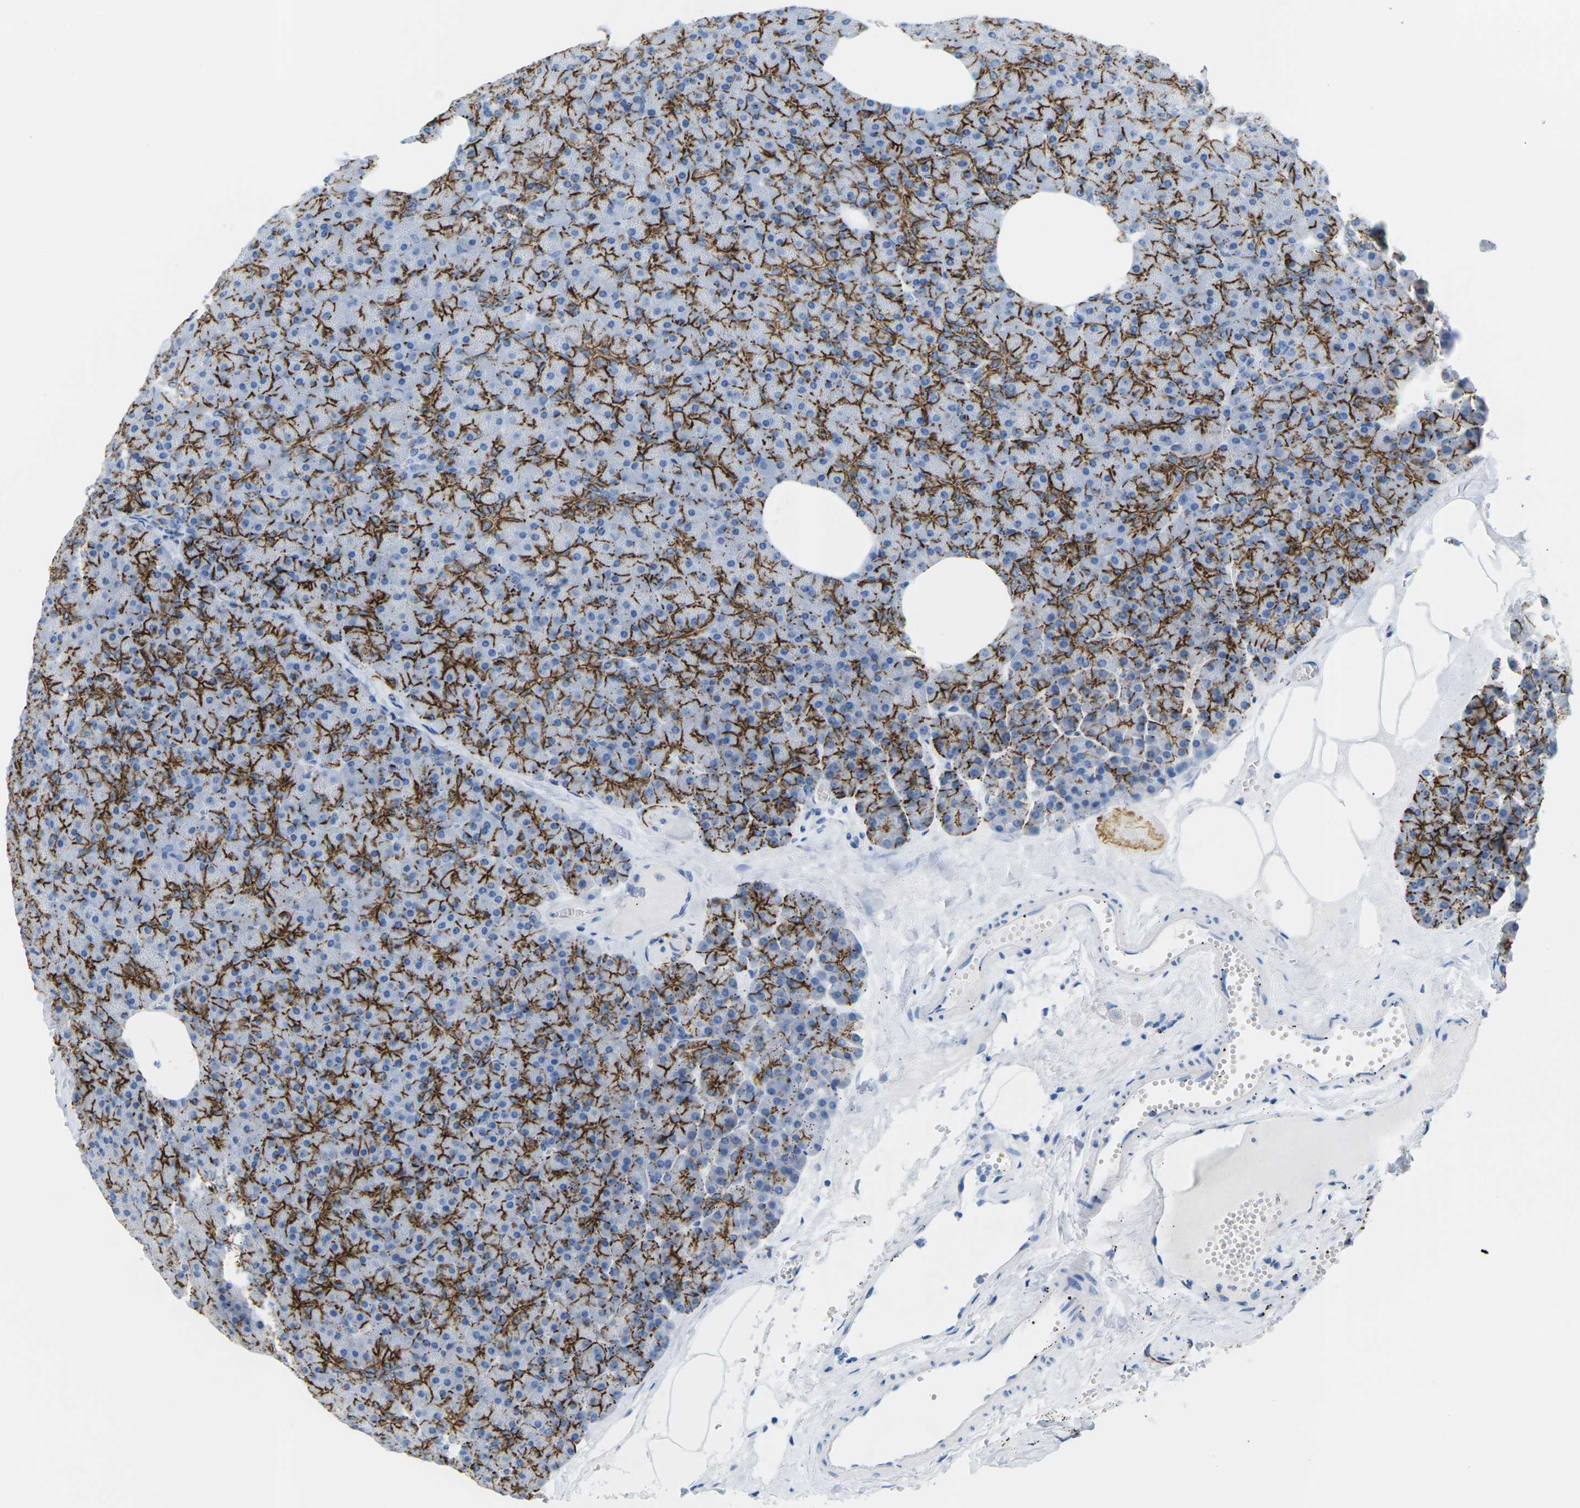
{"staining": {"intensity": "strong", "quantity": ">75%", "location": "cytoplasmic/membranous"}, "tissue": "pancreas", "cell_type": "Exocrine glandular cells", "image_type": "normal", "snomed": [{"axis": "morphology", "description": "Normal tissue, NOS"}, {"axis": "topography", "description": "Pancreas"}], "caption": "IHC photomicrograph of benign human pancreas stained for a protein (brown), which displays high levels of strong cytoplasmic/membranous positivity in approximately >75% of exocrine glandular cells.", "gene": "CLDN3", "patient": {"sex": "female", "age": 35}}